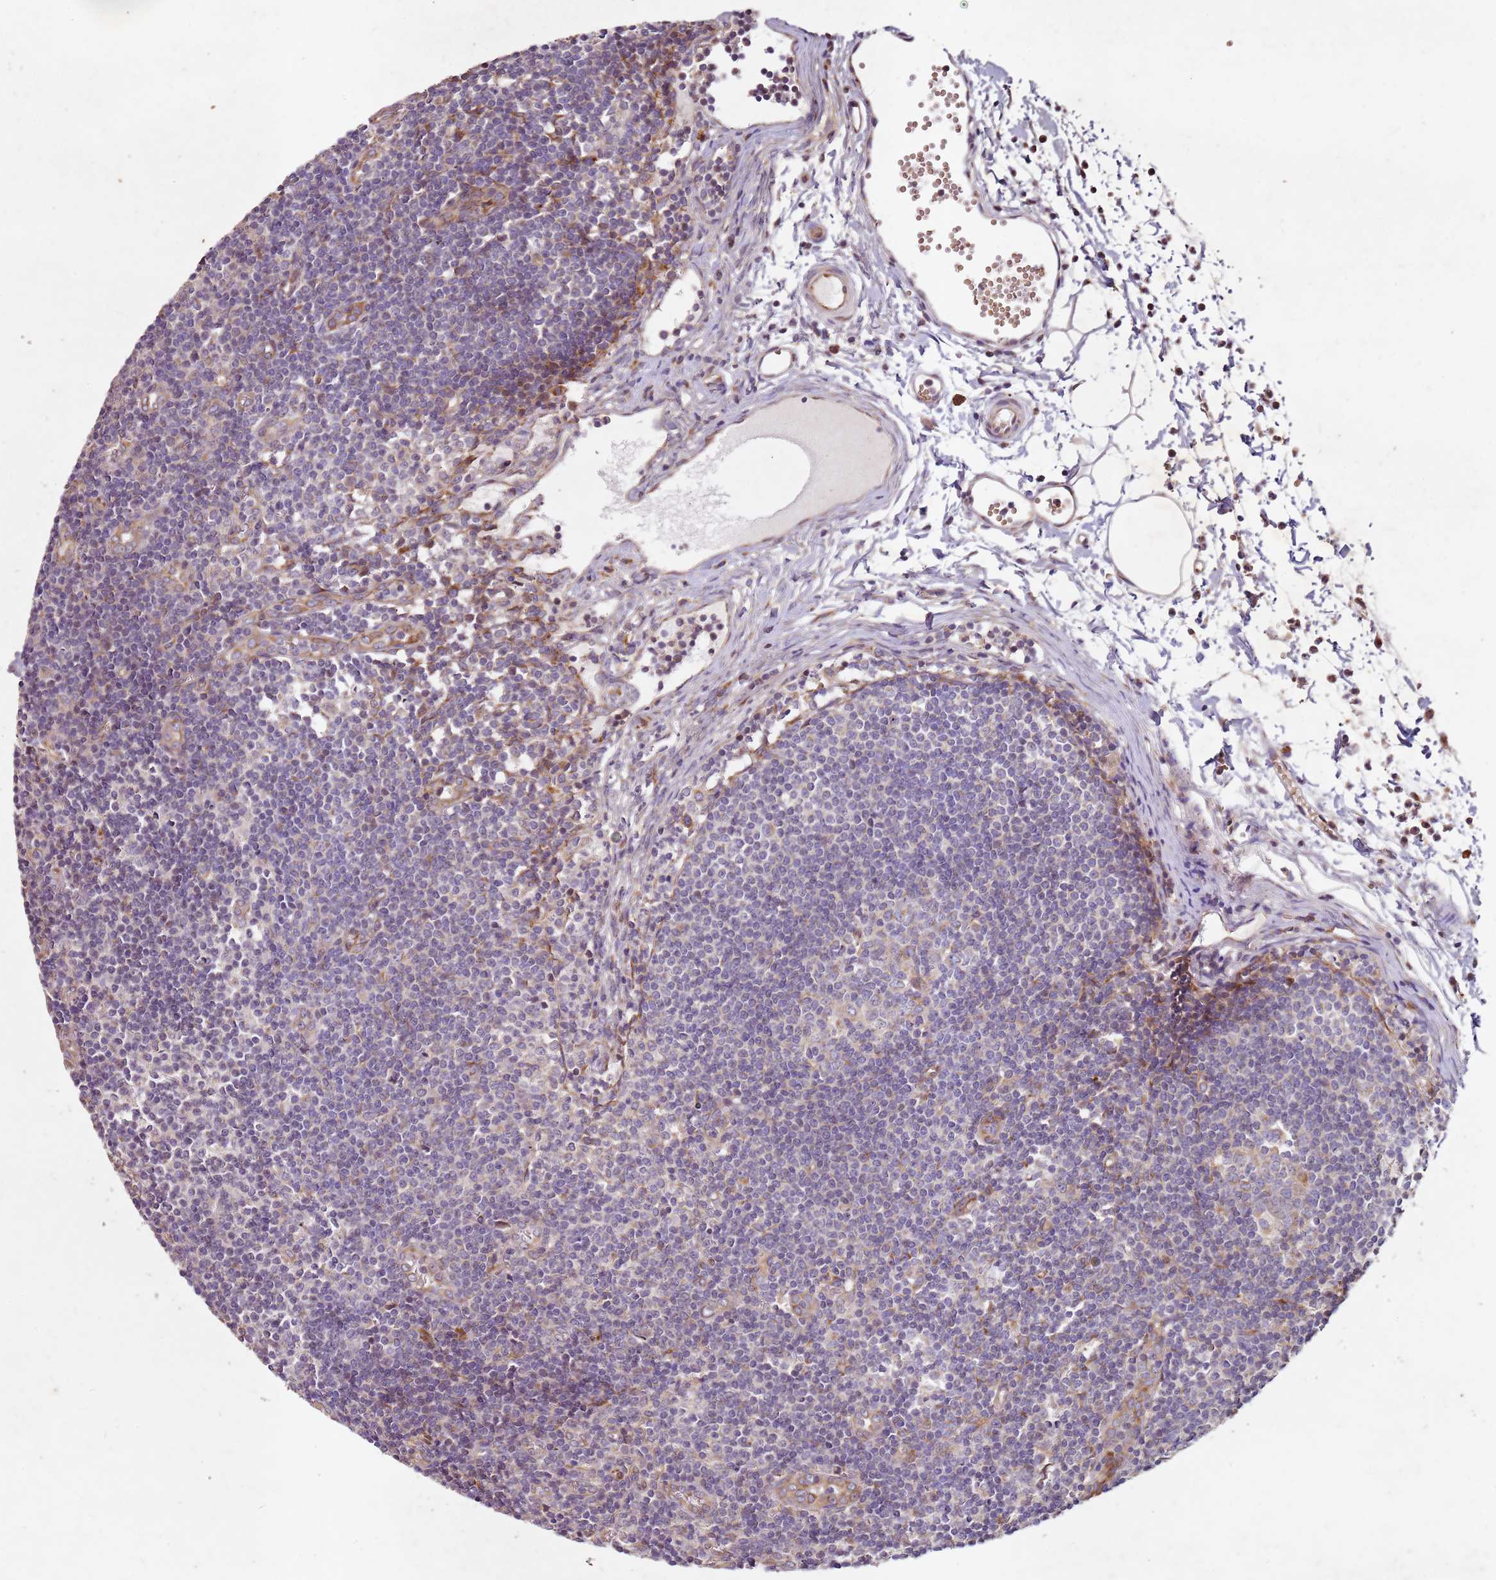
{"staining": {"intensity": "moderate", "quantity": "25%-75%", "location": "cytoplasmic/membranous"}, "tissue": "lymph node", "cell_type": "Germinal center cells", "image_type": "normal", "snomed": [{"axis": "morphology", "description": "Normal tissue, NOS"}, {"axis": "topography", "description": "Lymph node"}], "caption": "Human lymph node stained with a brown dye exhibits moderate cytoplasmic/membranous positive positivity in approximately 25%-75% of germinal center cells.", "gene": "ARFRP1", "patient": {"sex": "female", "age": 37}}